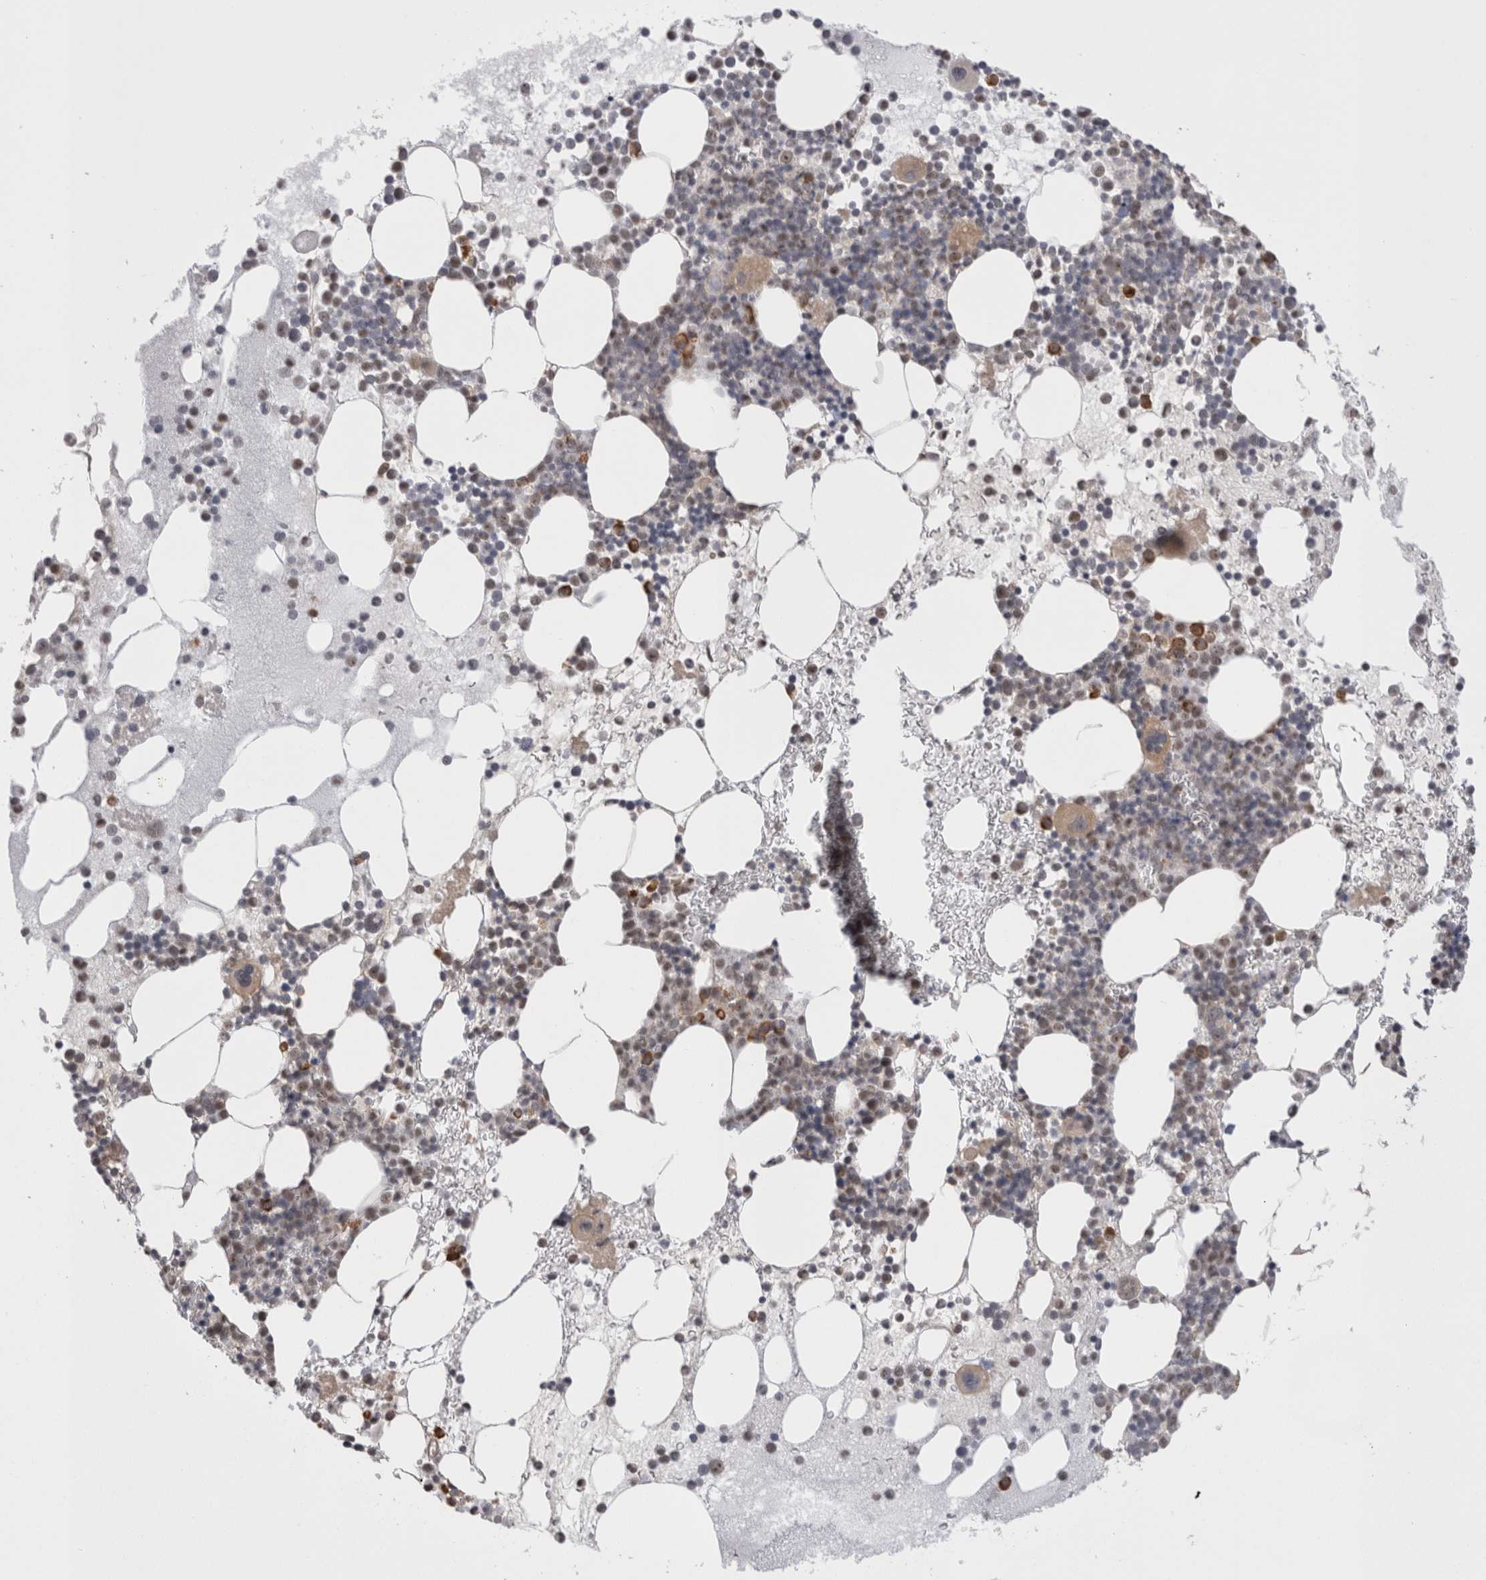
{"staining": {"intensity": "moderate", "quantity": "25%-75%", "location": "cytoplasmic/membranous,nuclear"}, "tissue": "bone marrow", "cell_type": "Hematopoietic cells", "image_type": "normal", "snomed": [{"axis": "morphology", "description": "Normal tissue, NOS"}, {"axis": "morphology", "description": "Inflammation, NOS"}, {"axis": "topography", "description": "Bone marrow"}], "caption": "Immunohistochemistry image of unremarkable human bone marrow stained for a protein (brown), which shows medium levels of moderate cytoplasmic/membranous,nuclear positivity in about 25%-75% of hematopoietic cells.", "gene": "EXOSC4", "patient": {"sex": "female", "age": 45}}